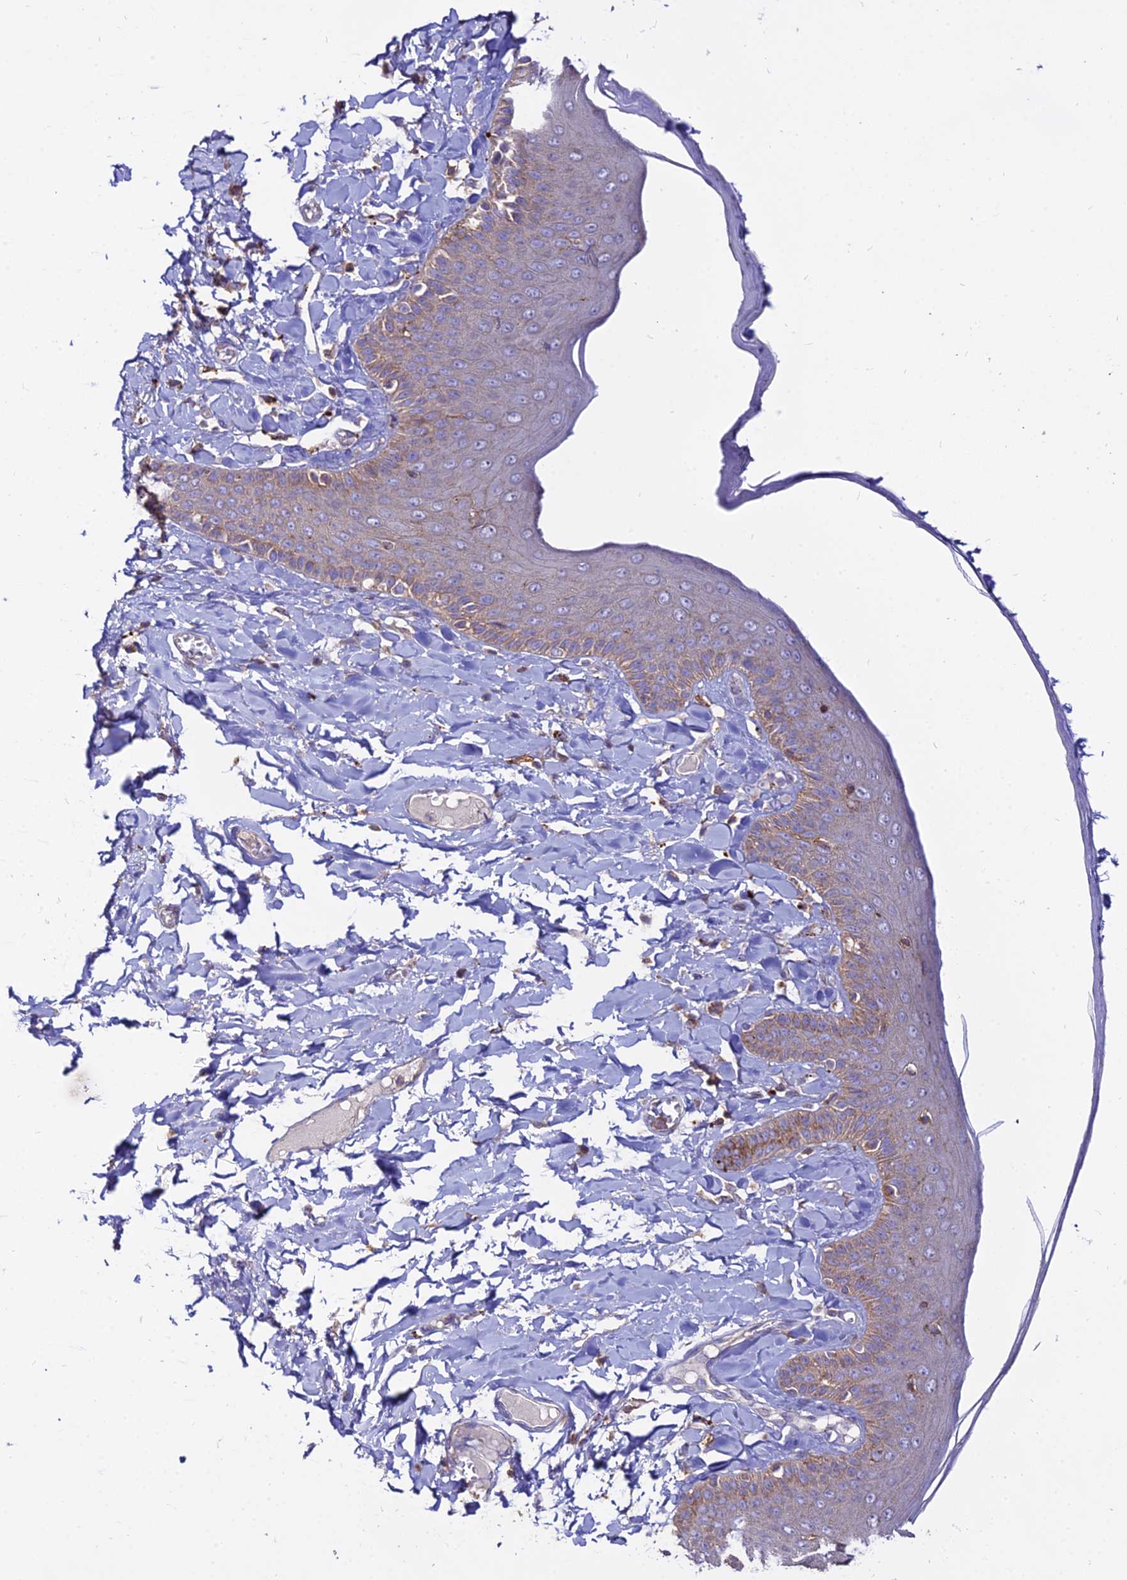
{"staining": {"intensity": "moderate", "quantity": "25%-75%", "location": "cytoplasmic/membranous"}, "tissue": "skin", "cell_type": "Epidermal cells", "image_type": "normal", "snomed": [{"axis": "morphology", "description": "Normal tissue, NOS"}, {"axis": "topography", "description": "Anal"}], "caption": "Protein staining displays moderate cytoplasmic/membranous expression in approximately 25%-75% of epidermal cells in benign skin. (DAB IHC with brightfield microscopy, high magnification).", "gene": "PNLIPRP3", "patient": {"sex": "male", "age": 69}}